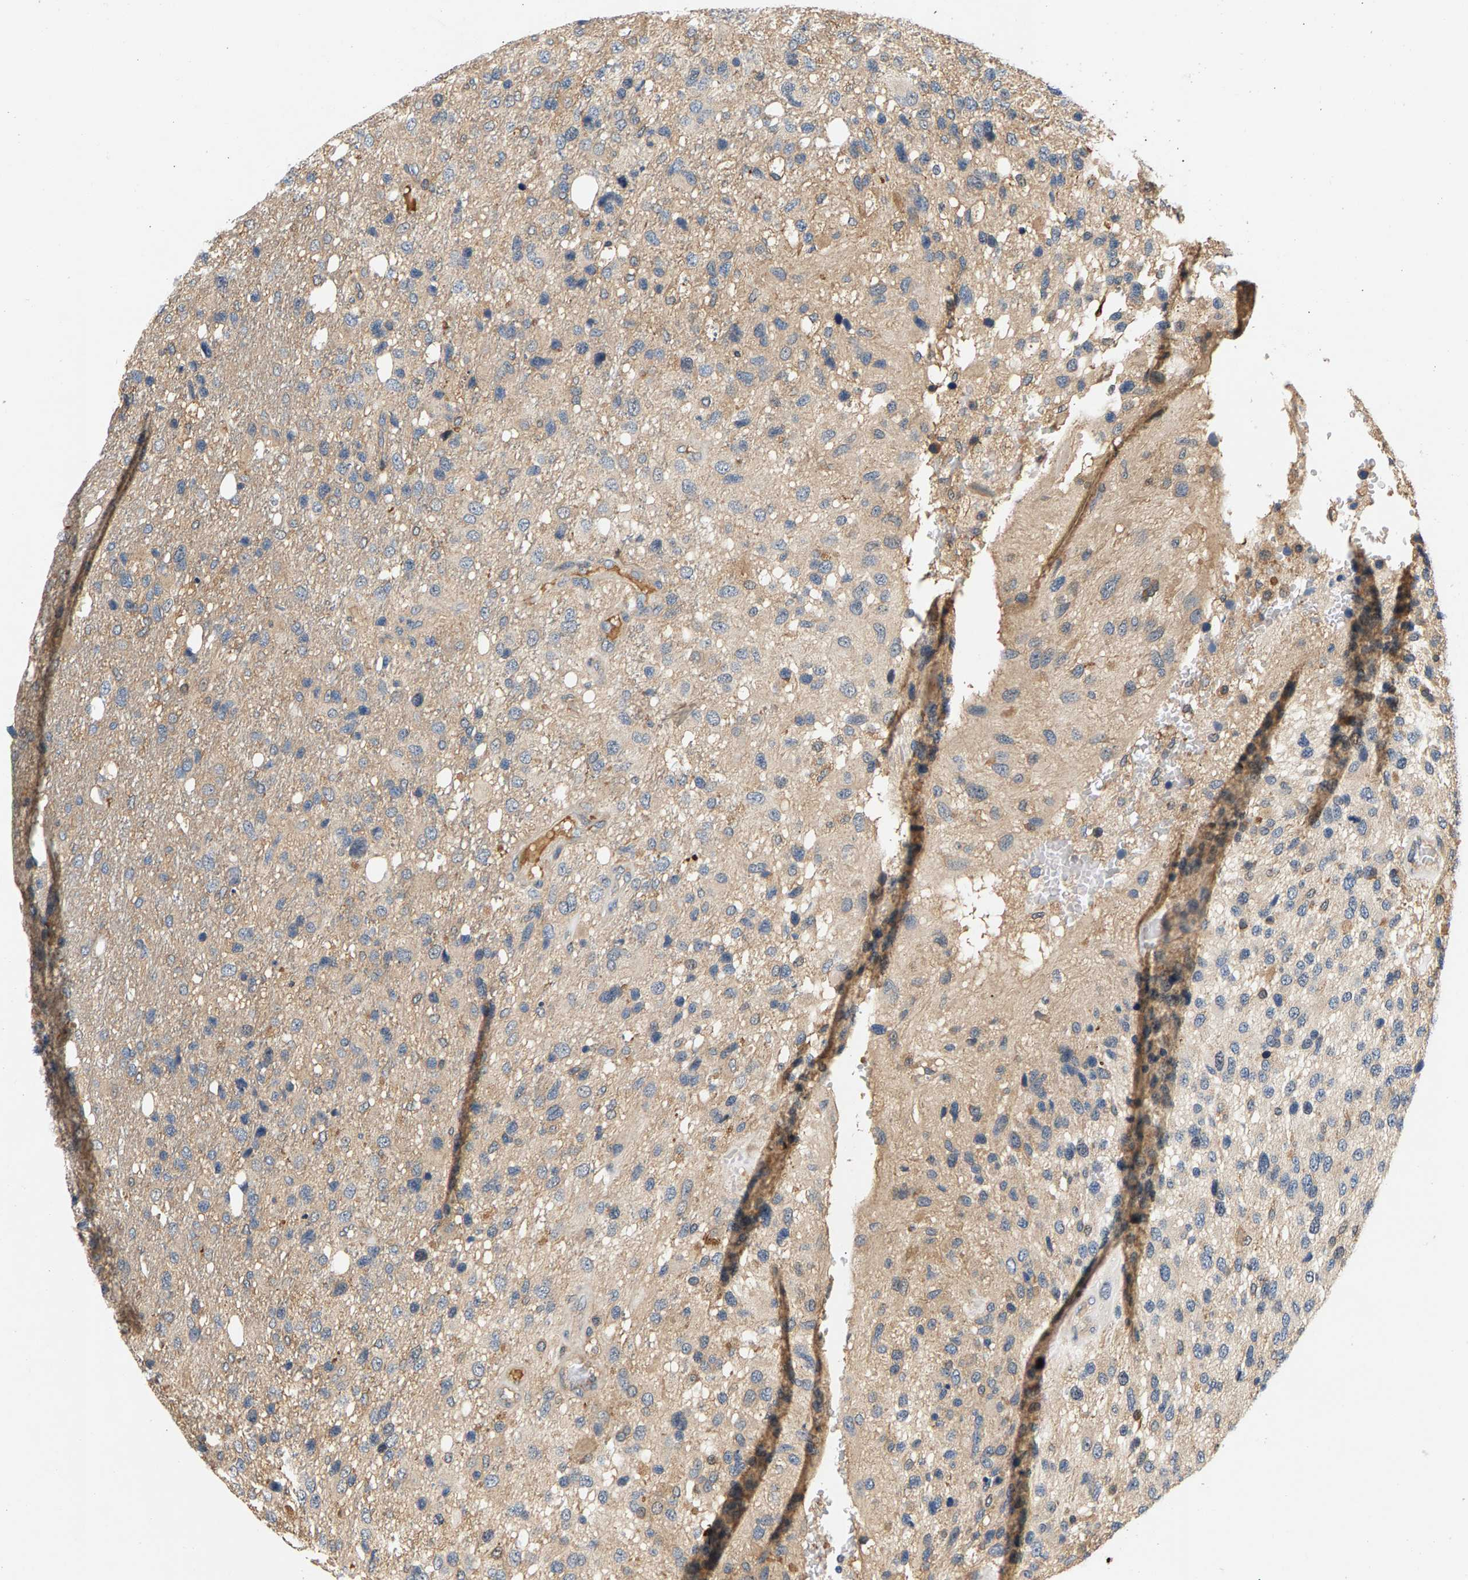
{"staining": {"intensity": "weak", "quantity": "<25%", "location": "cytoplasmic/membranous"}, "tissue": "glioma", "cell_type": "Tumor cells", "image_type": "cancer", "snomed": [{"axis": "morphology", "description": "Glioma, malignant, High grade"}, {"axis": "topography", "description": "Brain"}], "caption": "A high-resolution micrograph shows immunohistochemistry staining of malignant glioma (high-grade), which demonstrates no significant expression in tumor cells.", "gene": "FAM78A", "patient": {"sex": "female", "age": 58}}